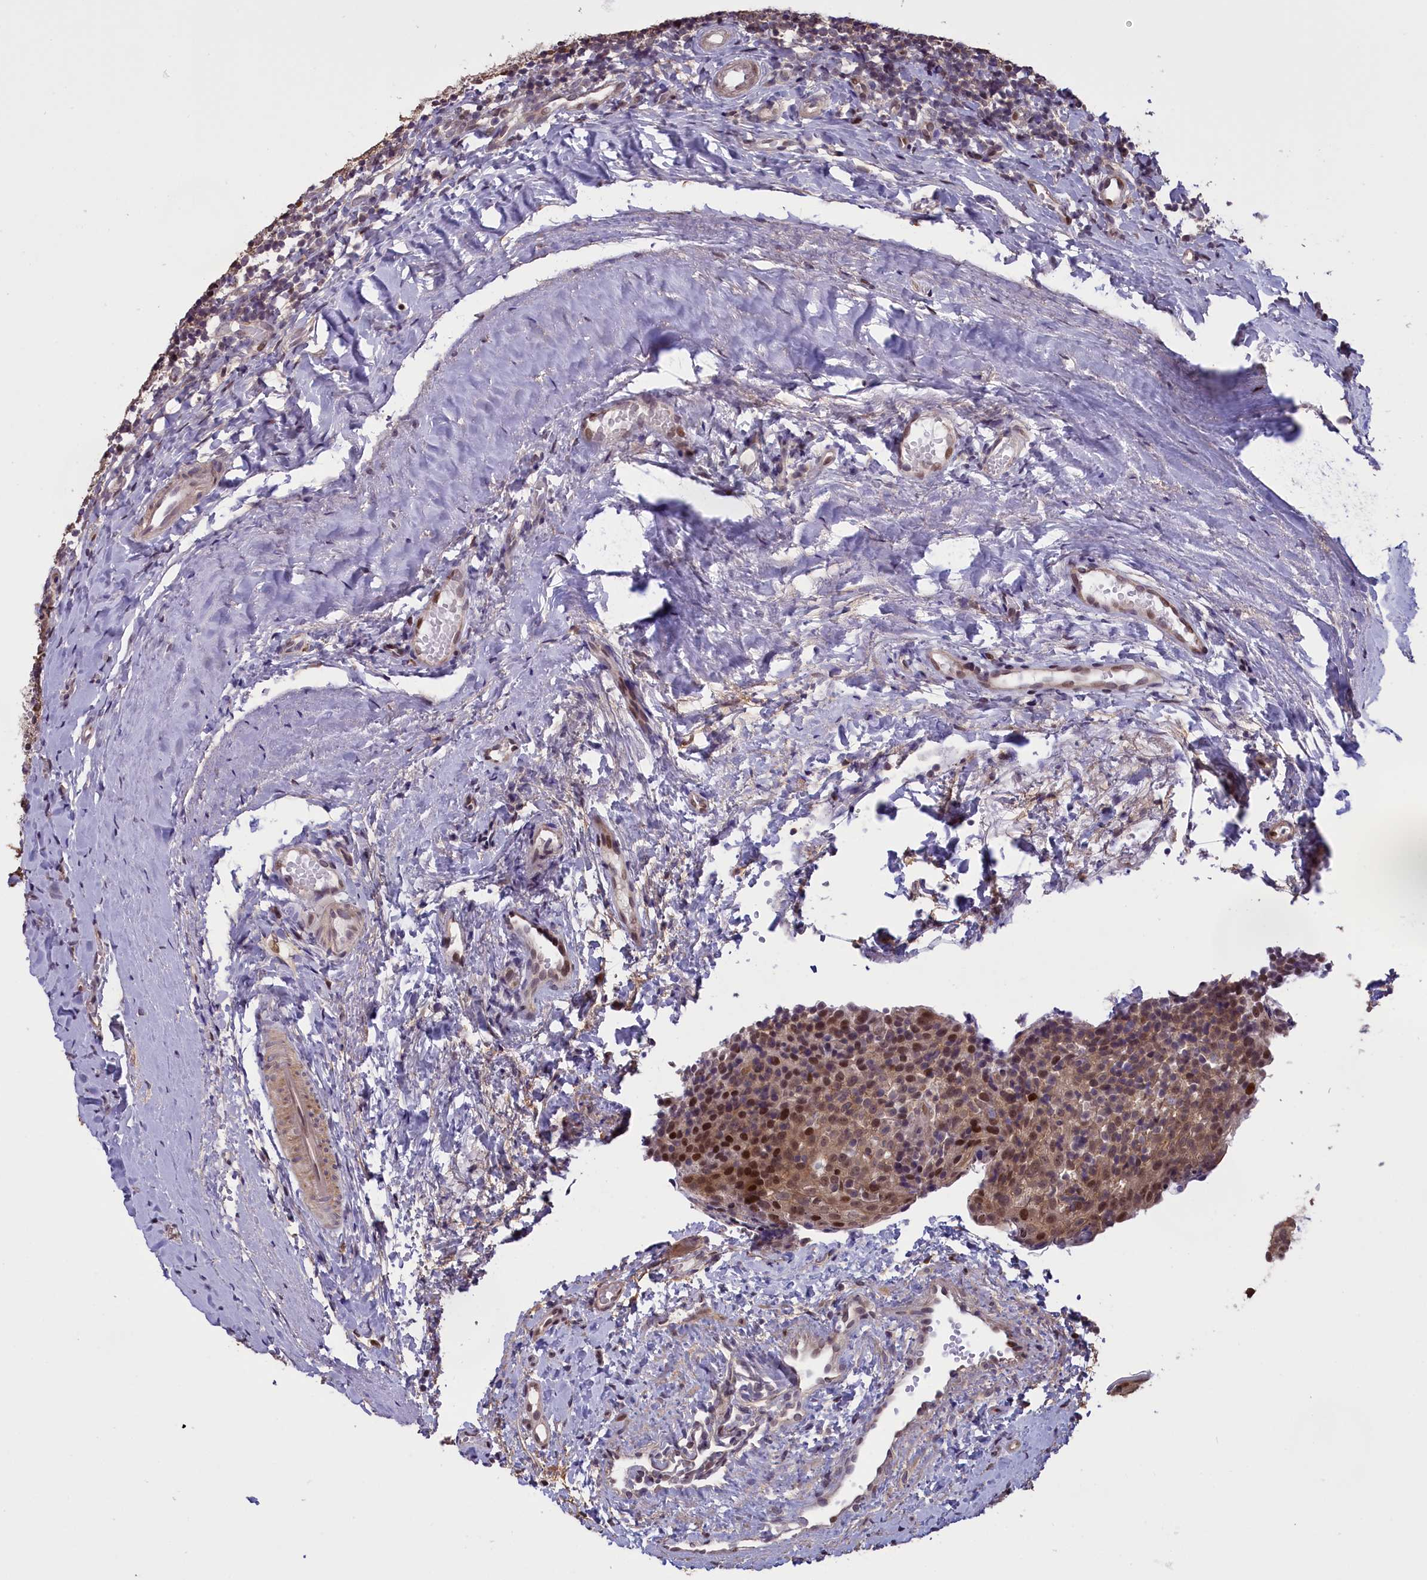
{"staining": {"intensity": "weak", "quantity": "25%-75%", "location": "nuclear"}, "tissue": "tonsil", "cell_type": "Germinal center cells", "image_type": "normal", "snomed": [{"axis": "morphology", "description": "Normal tissue, NOS"}, {"axis": "topography", "description": "Tonsil"}], "caption": "Immunohistochemistry (IHC) of unremarkable human tonsil exhibits low levels of weak nuclear expression in approximately 25%-75% of germinal center cells. The protein is shown in brown color, while the nuclei are stained blue.", "gene": "RELB", "patient": {"sex": "female", "age": 19}}